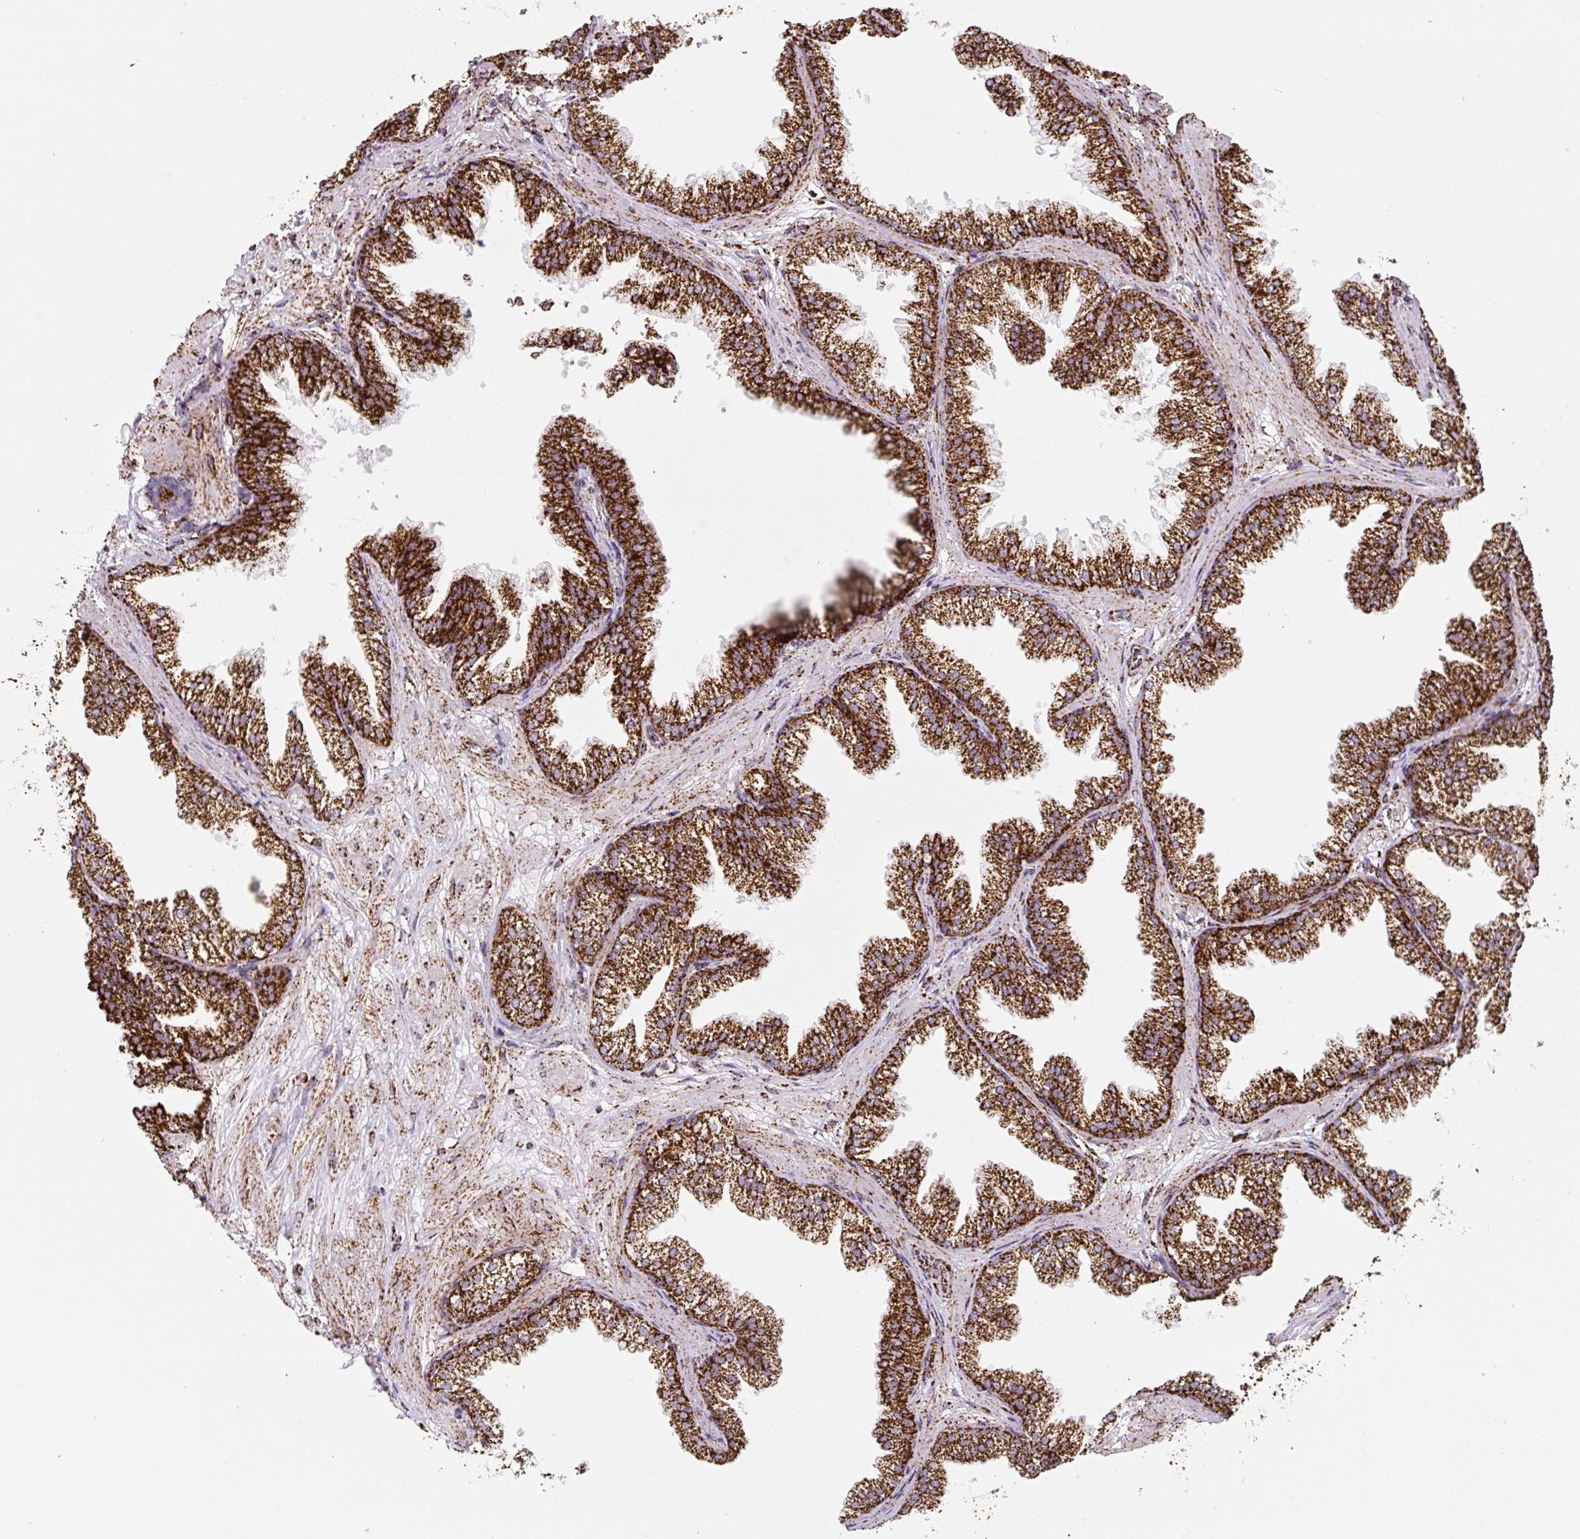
{"staining": {"intensity": "strong", "quantity": ">75%", "location": "cytoplasmic/membranous"}, "tissue": "prostate", "cell_type": "Glandular cells", "image_type": "normal", "snomed": [{"axis": "morphology", "description": "Normal tissue, NOS"}, {"axis": "topography", "description": "Prostate"}], "caption": "Strong cytoplasmic/membranous positivity for a protein is seen in approximately >75% of glandular cells of normal prostate using immunohistochemistry.", "gene": "ATP5F1A", "patient": {"sex": "male", "age": 37}}